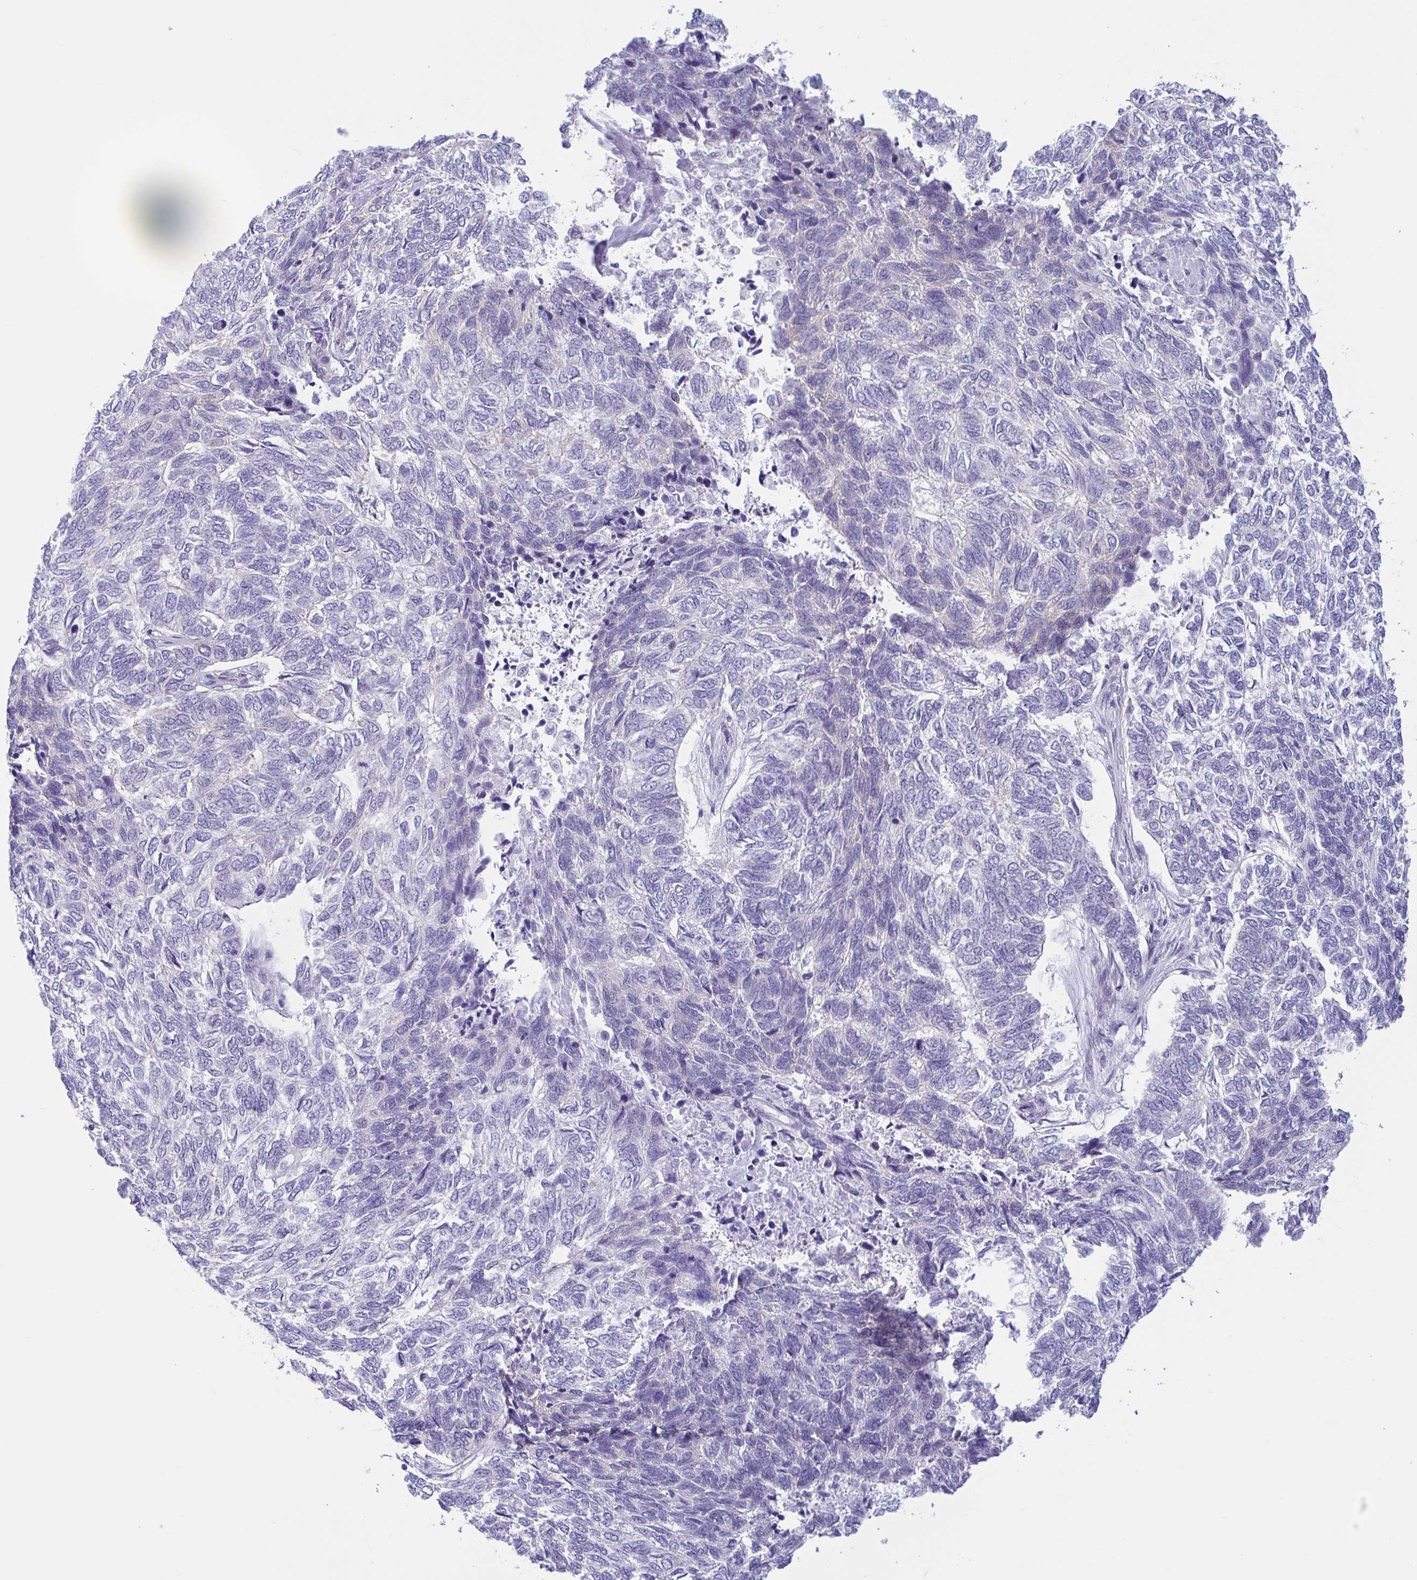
{"staining": {"intensity": "negative", "quantity": "none", "location": "none"}, "tissue": "skin cancer", "cell_type": "Tumor cells", "image_type": "cancer", "snomed": [{"axis": "morphology", "description": "Basal cell carcinoma"}, {"axis": "topography", "description": "Skin"}], "caption": "Tumor cells are negative for protein expression in human basal cell carcinoma (skin).", "gene": "AHCYL2", "patient": {"sex": "female", "age": 65}}